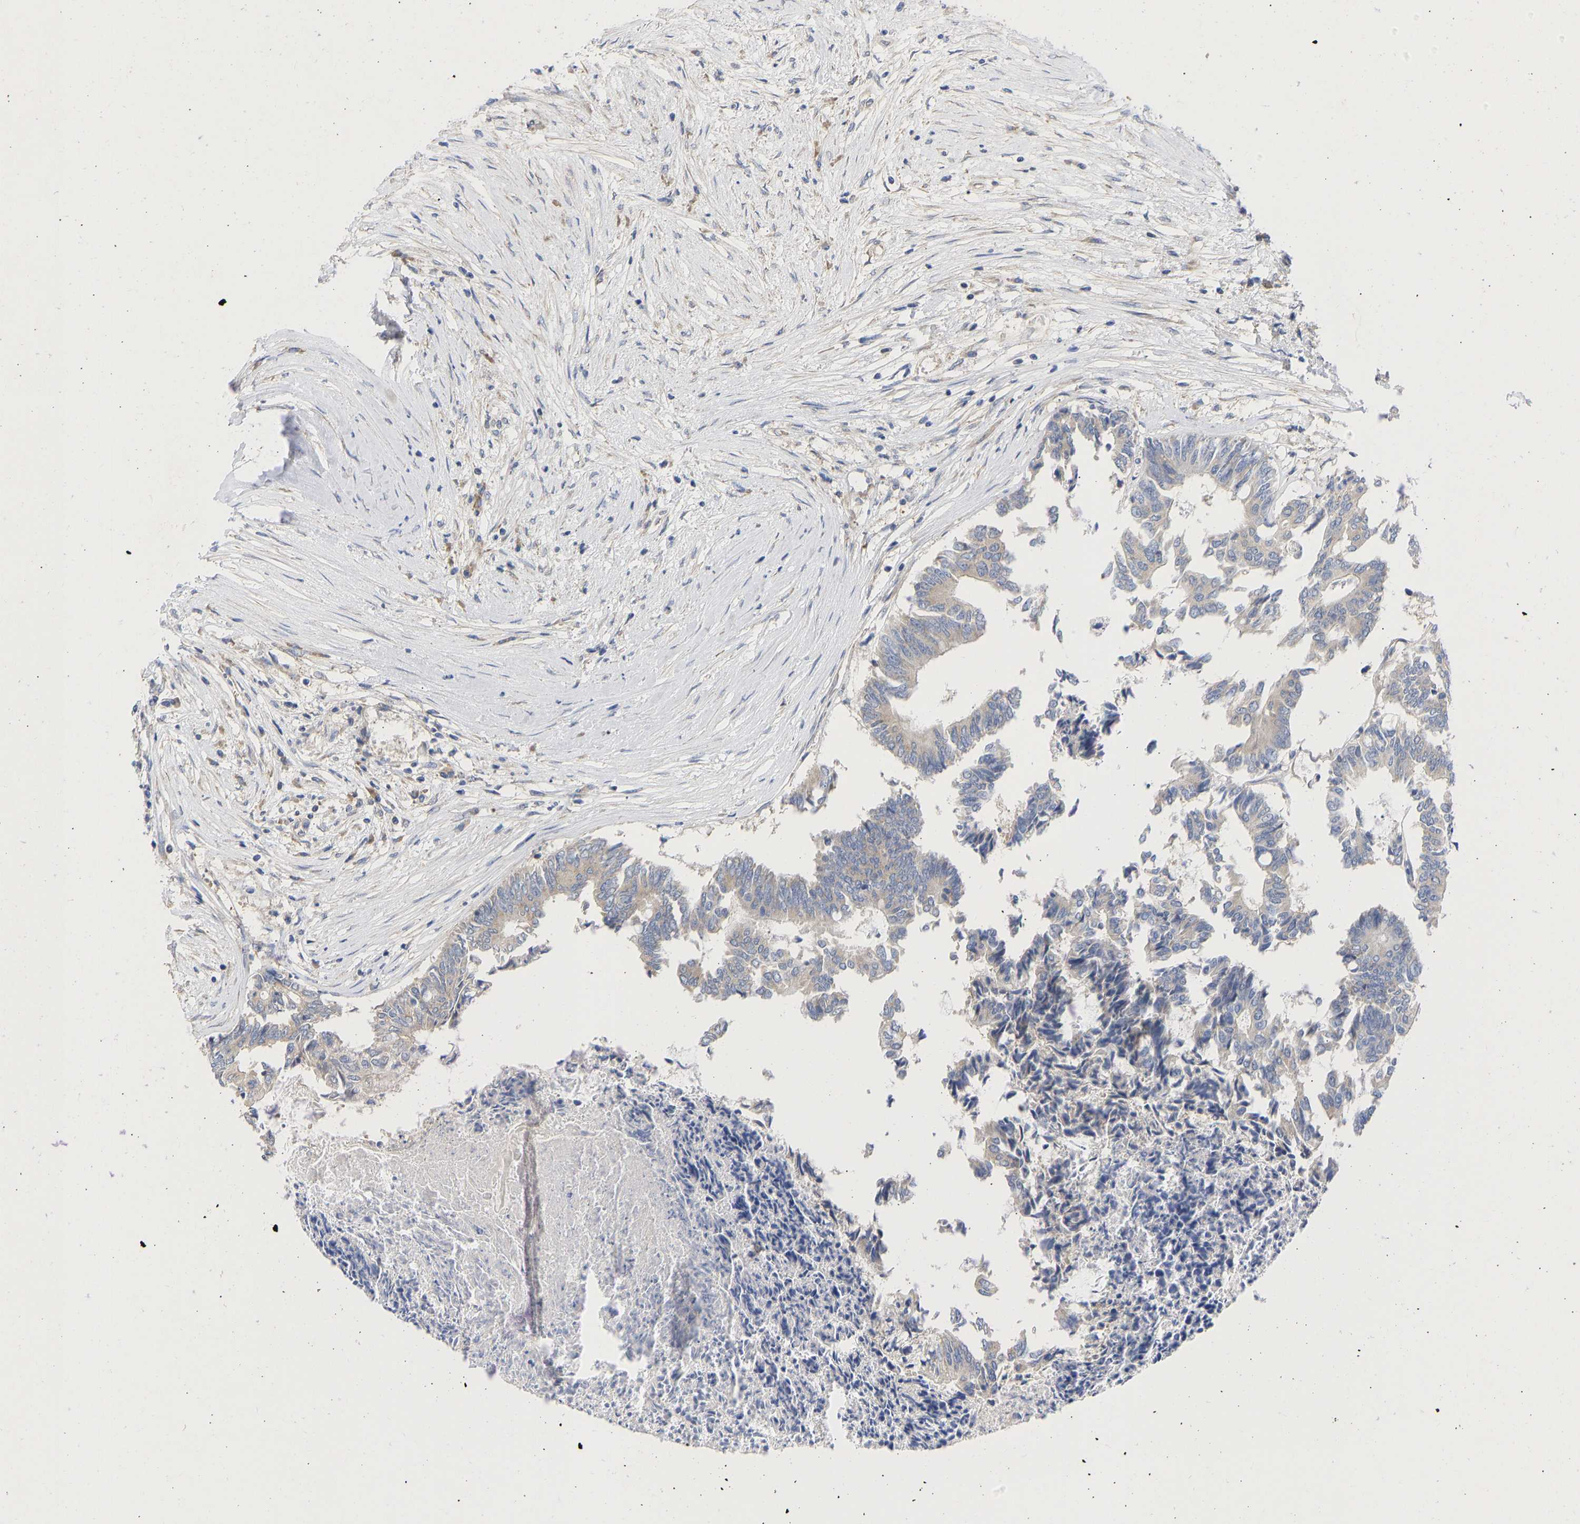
{"staining": {"intensity": "negative", "quantity": "none", "location": "none"}, "tissue": "colorectal cancer", "cell_type": "Tumor cells", "image_type": "cancer", "snomed": [{"axis": "morphology", "description": "Adenocarcinoma, NOS"}, {"axis": "topography", "description": "Rectum"}], "caption": "This is an immunohistochemistry (IHC) histopathology image of human colorectal cancer. There is no expression in tumor cells.", "gene": "MAP2K3", "patient": {"sex": "male", "age": 63}}